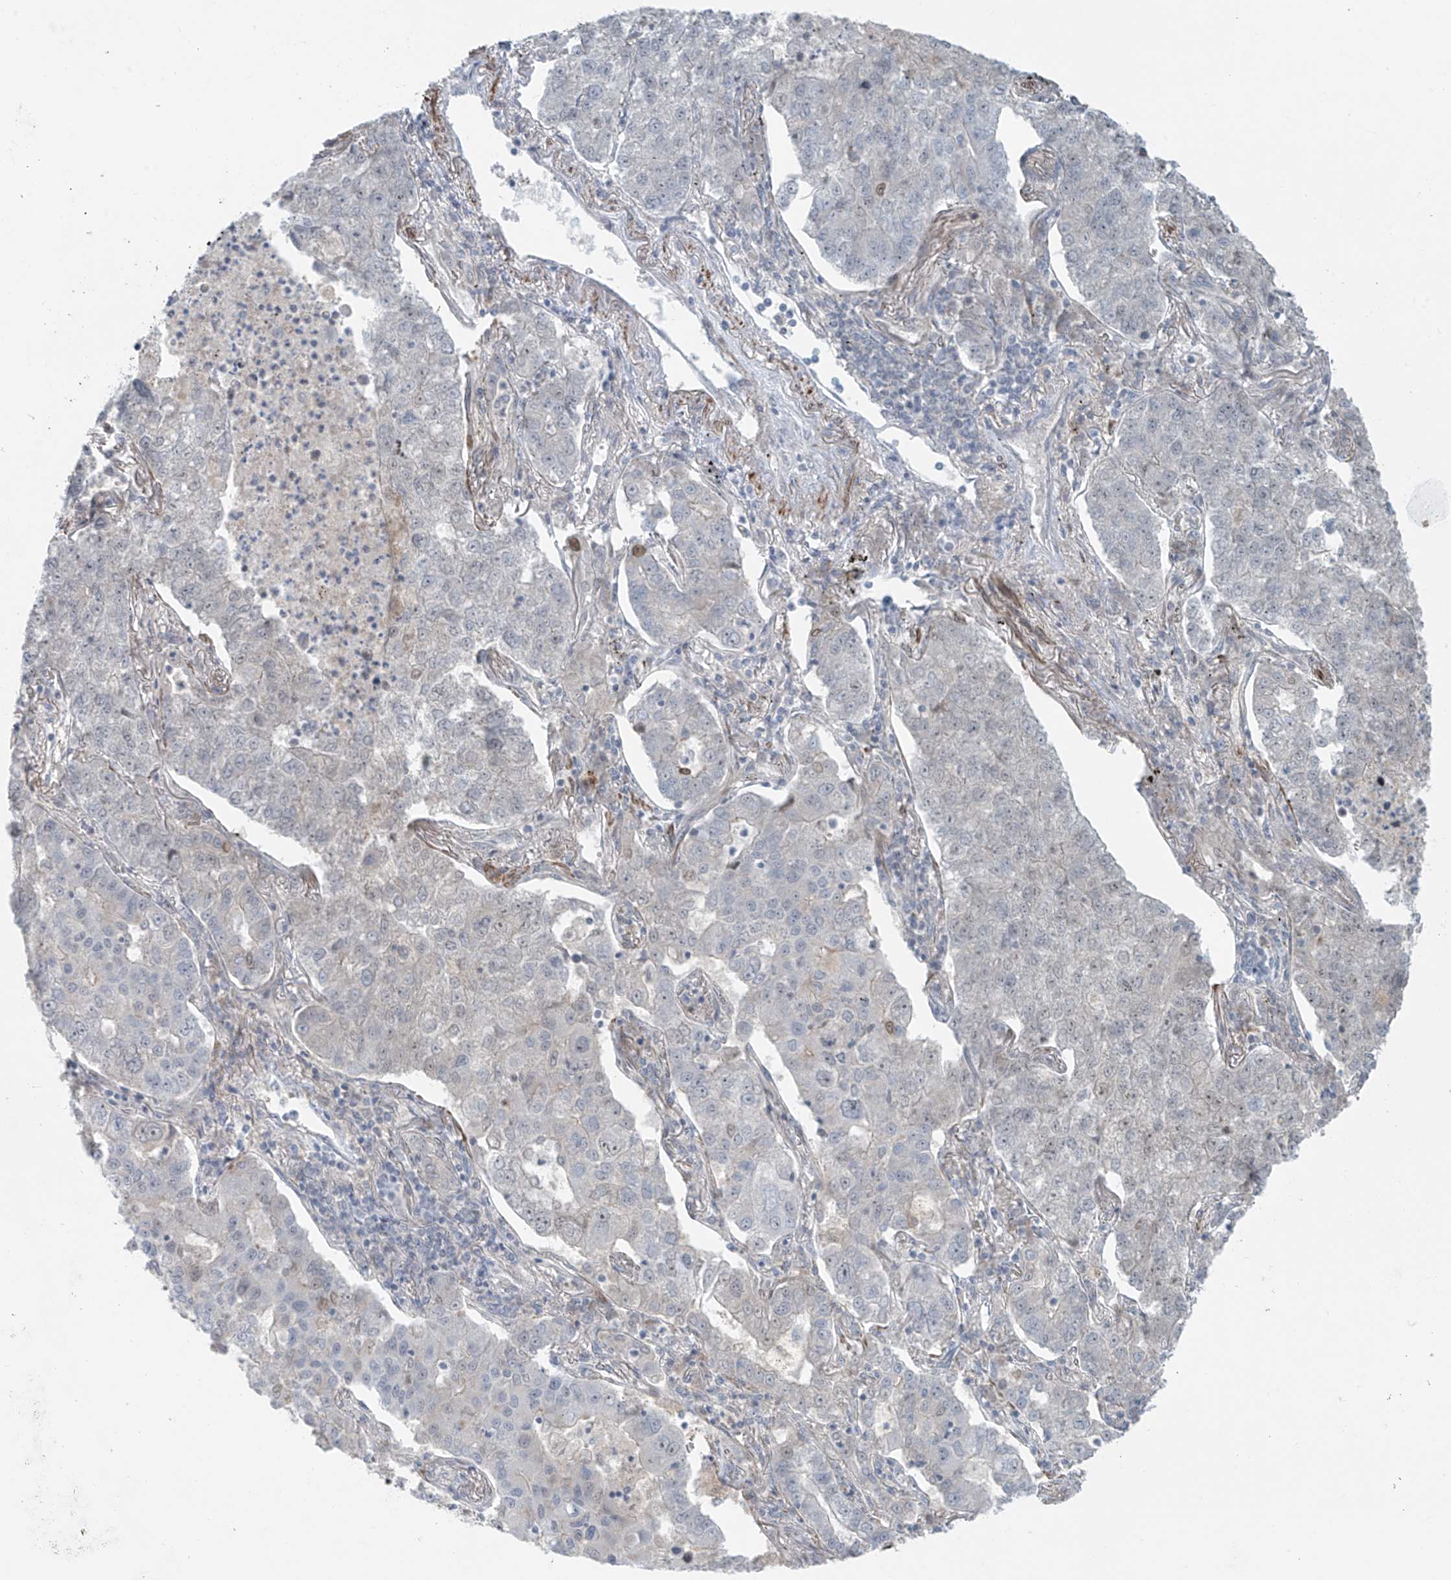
{"staining": {"intensity": "negative", "quantity": "none", "location": "none"}, "tissue": "lung cancer", "cell_type": "Tumor cells", "image_type": "cancer", "snomed": [{"axis": "morphology", "description": "Adenocarcinoma, NOS"}, {"axis": "topography", "description": "Lung"}], "caption": "This is a micrograph of immunohistochemistry (IHC) staining of lung cancer (adenocarcinoma), which shows no expression in tumor cells.", "gene": "RASGEF1A", "patient": {"sex": "male", "age": 49}}